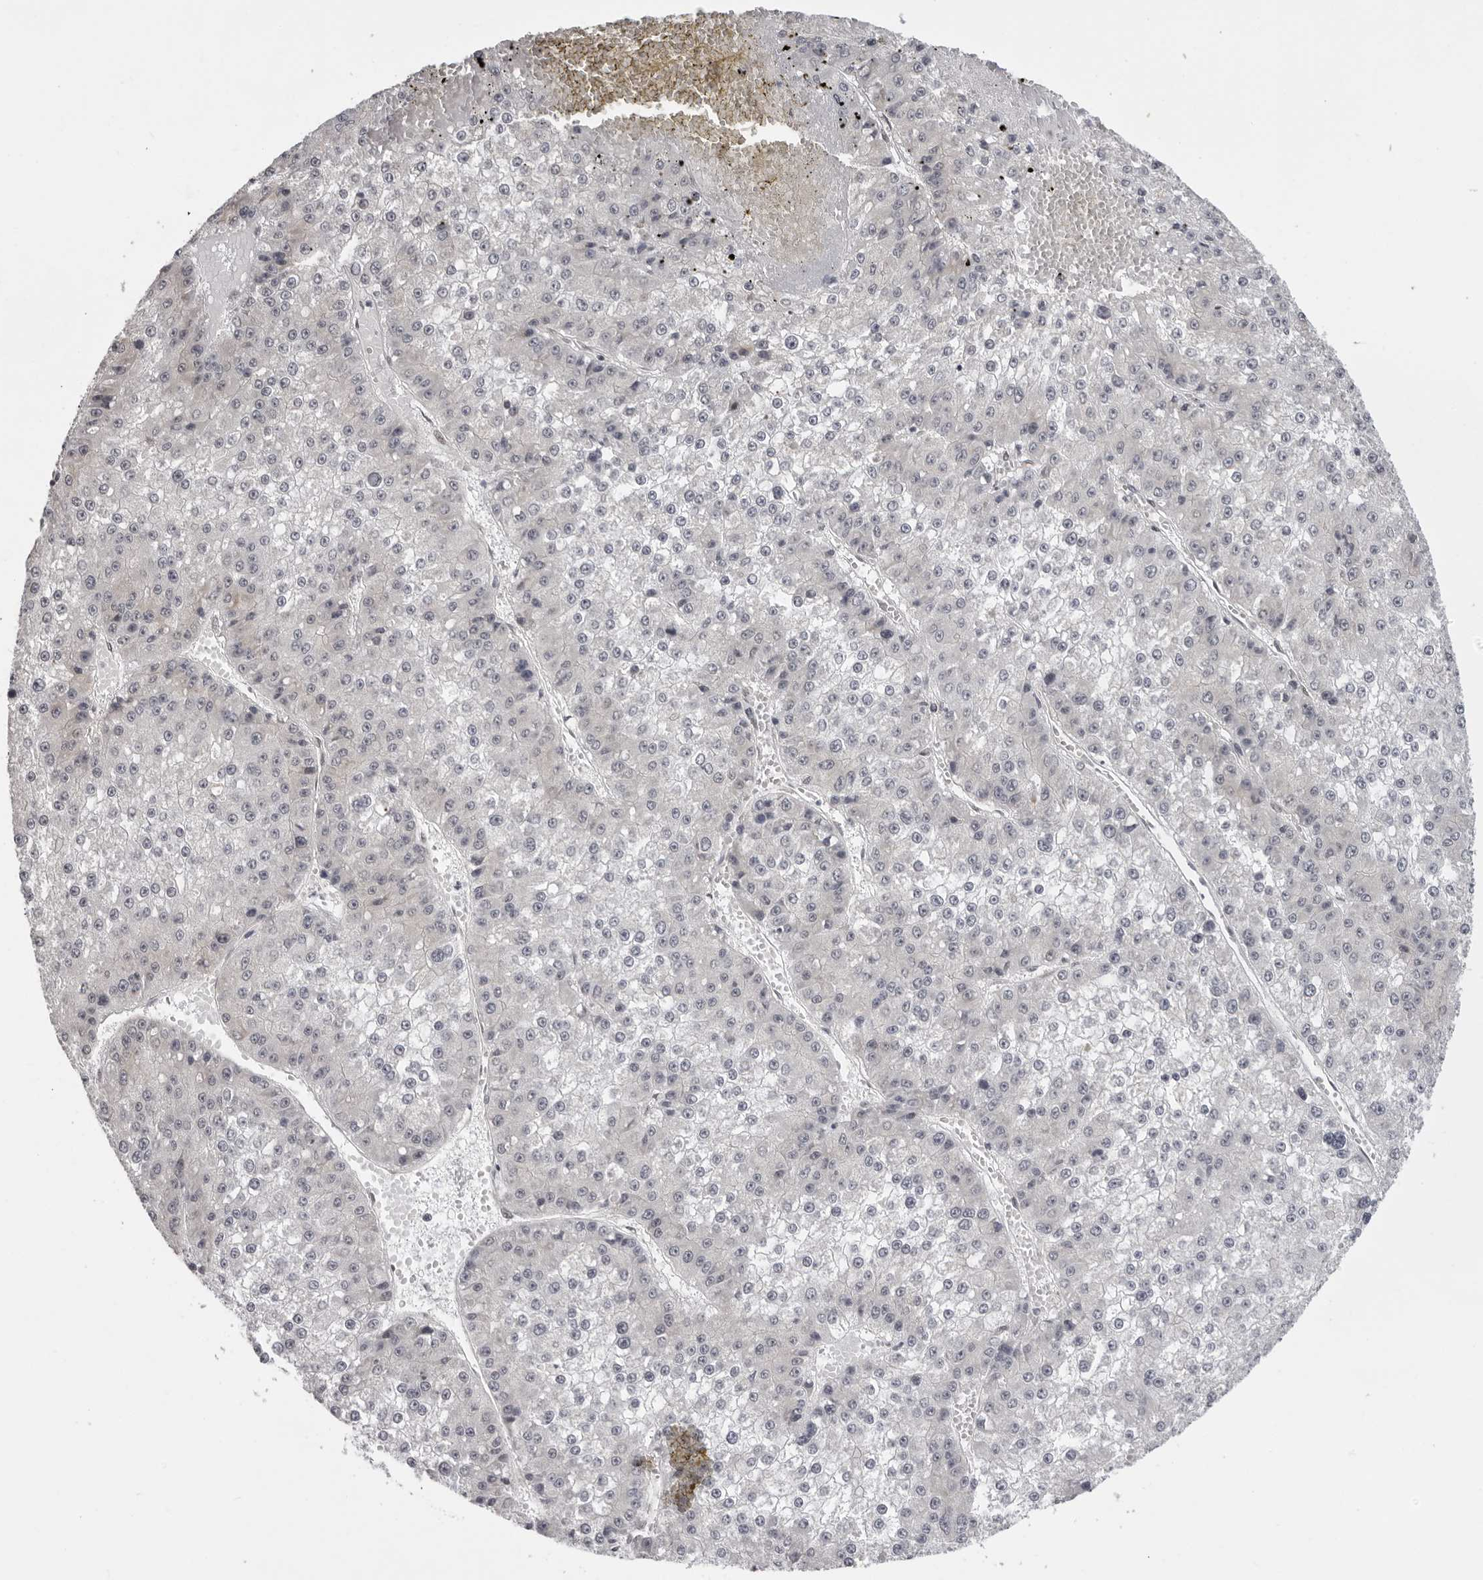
{"staining": {"intensity": "negative", "quantity": "none", "location": "none"}, "tissue": "liver cancer", "cell_type": "Tumor cells", "image_type": "cancer", "snomed": [{"axis": "morphology", "description": "Carcinoma, Hepatocellular, NOS"}, {"axis": "topography", "description": "Liver"}], "caption": "Tumor cells are negative for protein expression in human liver cancer.", "gene": "CASP7", "patient": {"sex": "female", "age": 73}}